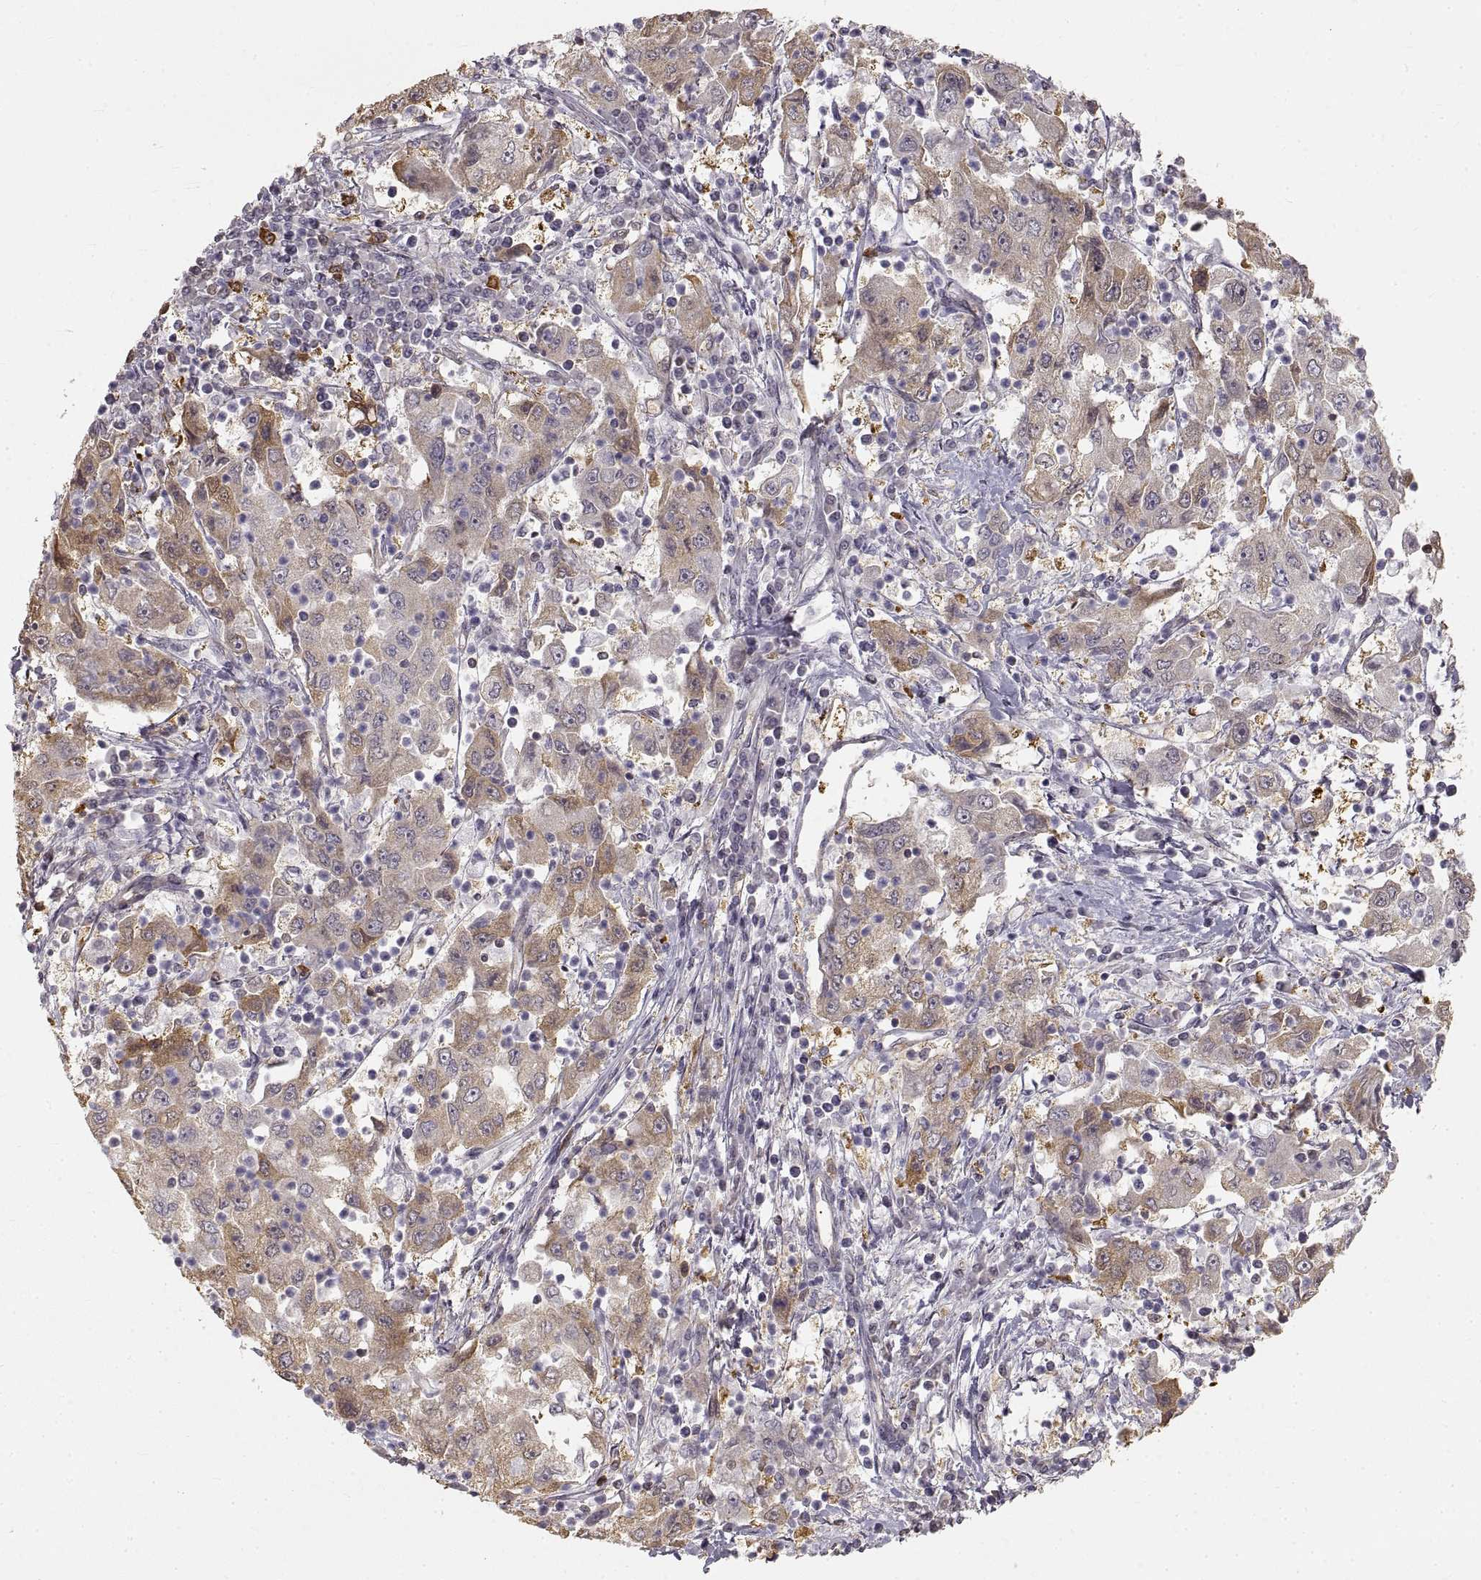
{"staining": {"intensity": "moderate", "quantity": "<25%", "location": "cytoplasmic/membranous"}, "tissue": "cervical cancer", "cell_type": "Tumor cells", "image_type": "cancer", "snomed": [{"axis": "morphology", "description": "Squamous cell carcinoma, NOS"}, {"axis": "topography", "description": "Cervix"}], "caption": "Moderate cytoplasmic/membranous staining for a protein is identified in approximately <25% of tumor cells of cervical cancer (squamous cell carcinoma) using IHC.", "gene": "HSP90AB1", "patient": {"sex": "female", "age": 36}}